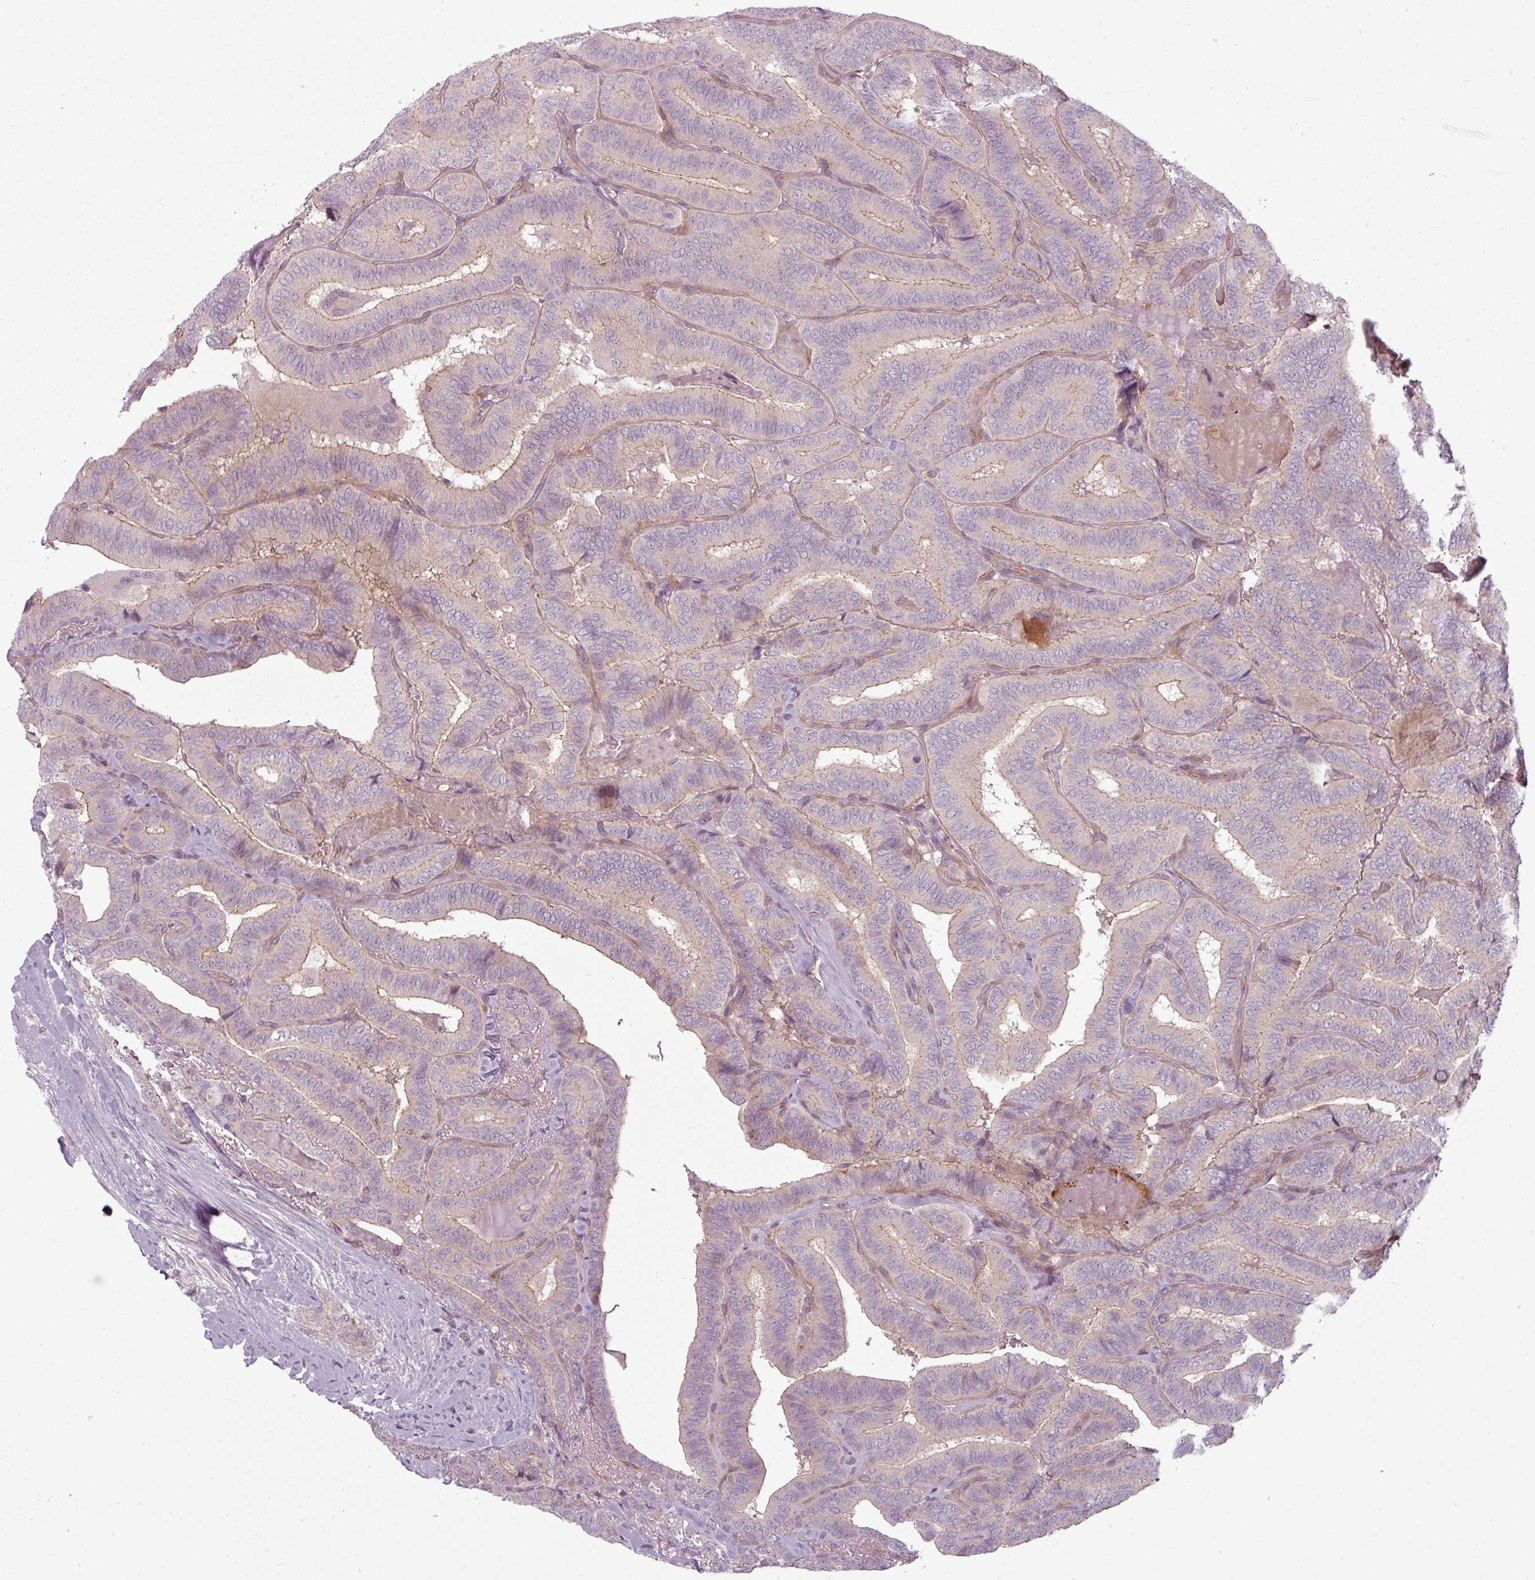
{"staining": {"intensity": "weak", "quantity": "25%-75%", "location": "cytoplasmic/membranous"}, "tissue": "thyroid cancer", "cell_type": "Tumor cells", "image_type": "cancer", "snomed": [{"axis": "morphology", "description": "Papillary adenocarcinoma, NOS"}, {"axis": "topography", "description": "Thyroid gland"}], "caption": "Thyroid papillary adenocarcinoma was stained to show a protein in brown. There is low levels of weak cytoplasmic/membranous staining in approximately 25%-75% of tumor cells. The protein of interest is shown in brown color, while the nuclei are stained blue.", "gene": "SLC16A9", "patient": {"sex": "male", "age": 61}}